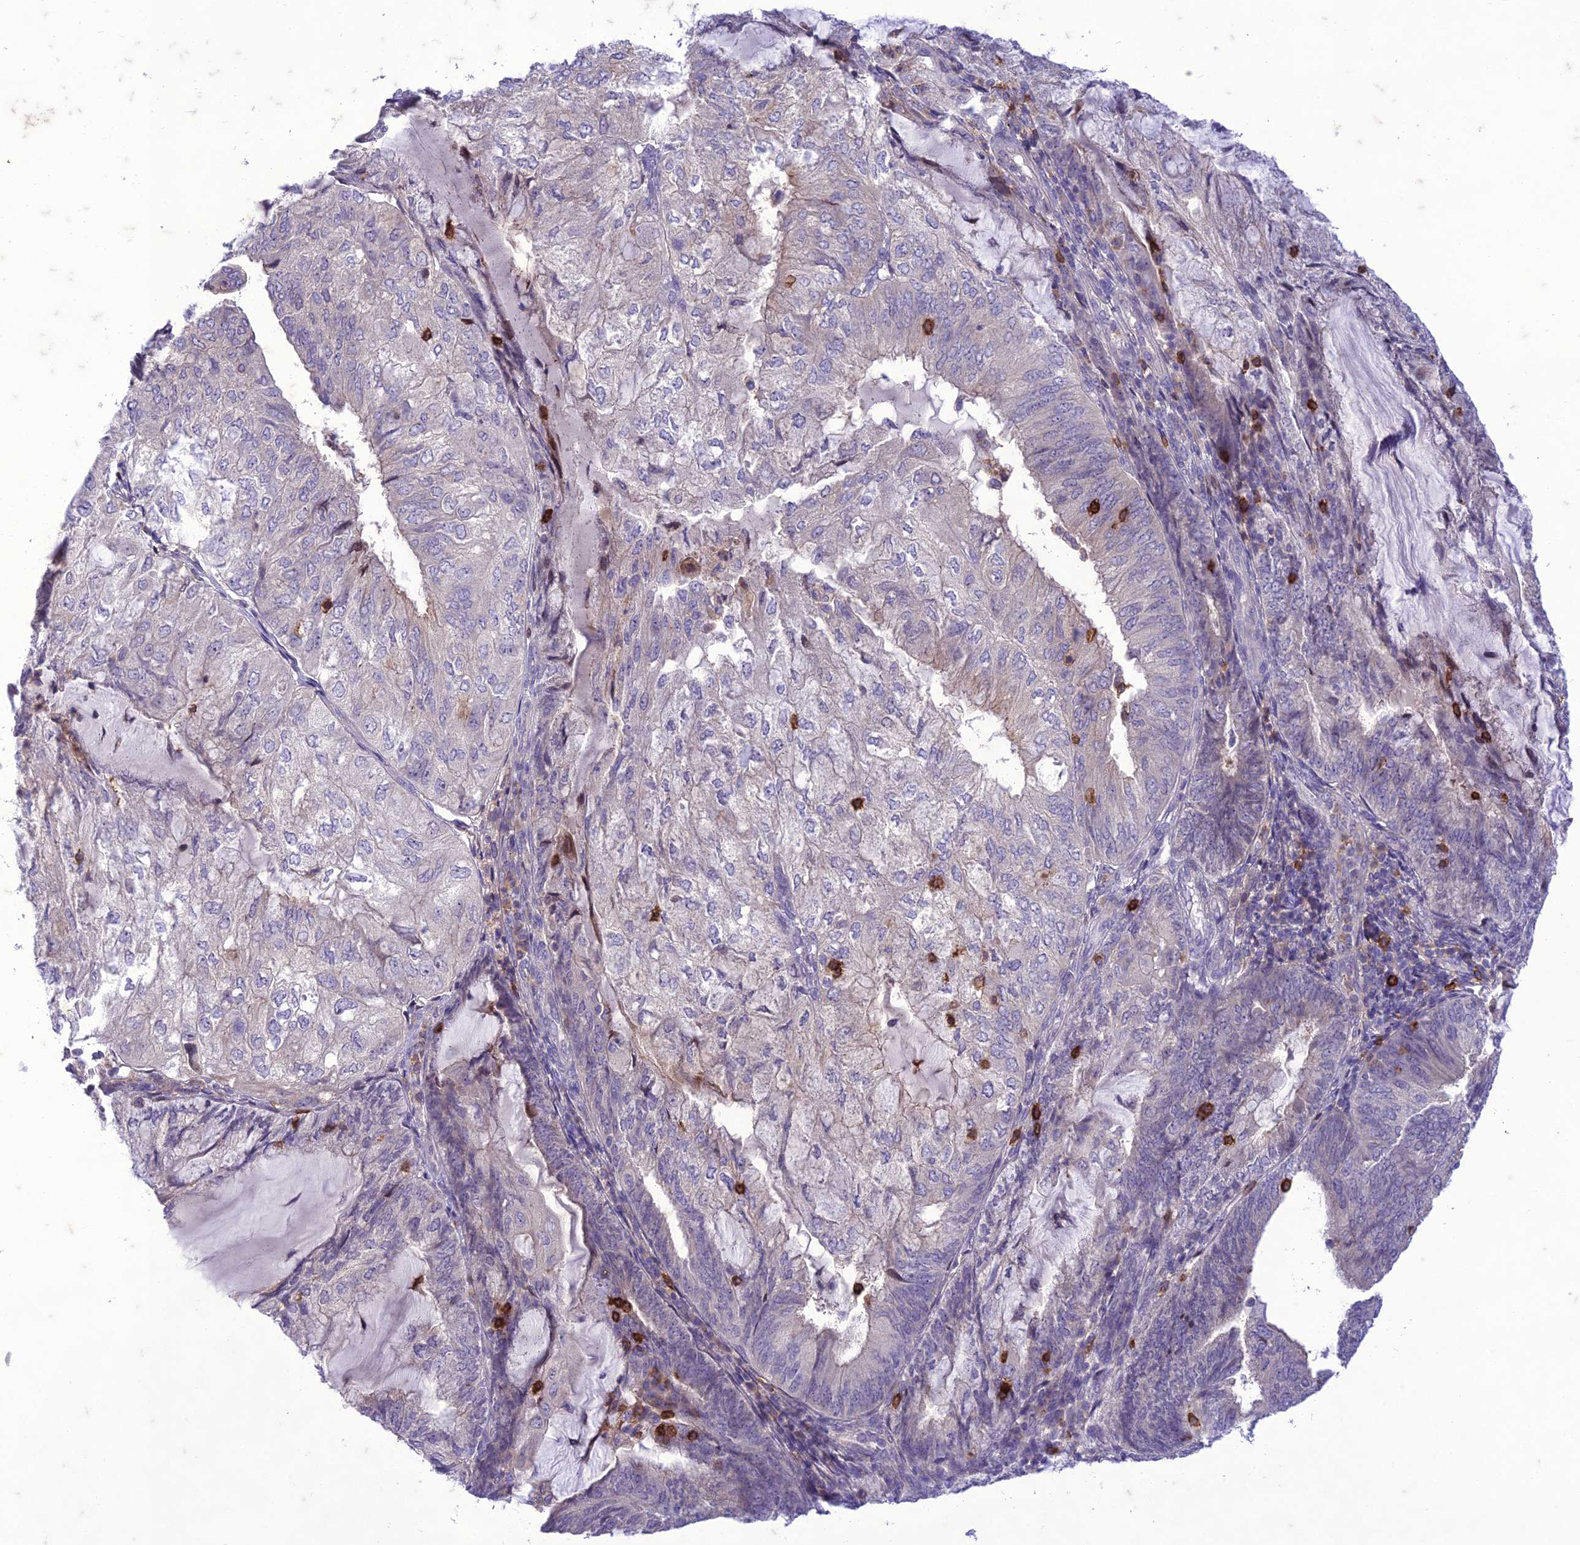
{"staining": {"intensity": "negative", "quantity": "none", "location": "none"}, "tissue": "endometrial cancer", "cell_type": "Tumor cells", "image_type": "cancer", "snomed": [{"axis": "morphology", "description": "Adenocarcinoma, NOS"}, {"axis": "topography", "description": "Endometrium"}], "caption": "The immunohistochemistry (IHC) histopathology image has no significant staining in tumor cells of endometrial cancer tissue. The staining is performed using DAB (3,3'-diaminobenzidine) brown chromogen with nuclei counter-stained in using hematoxylin.", "gene": "ITGAE", "patient": {"sex": "female", "age": 81}}